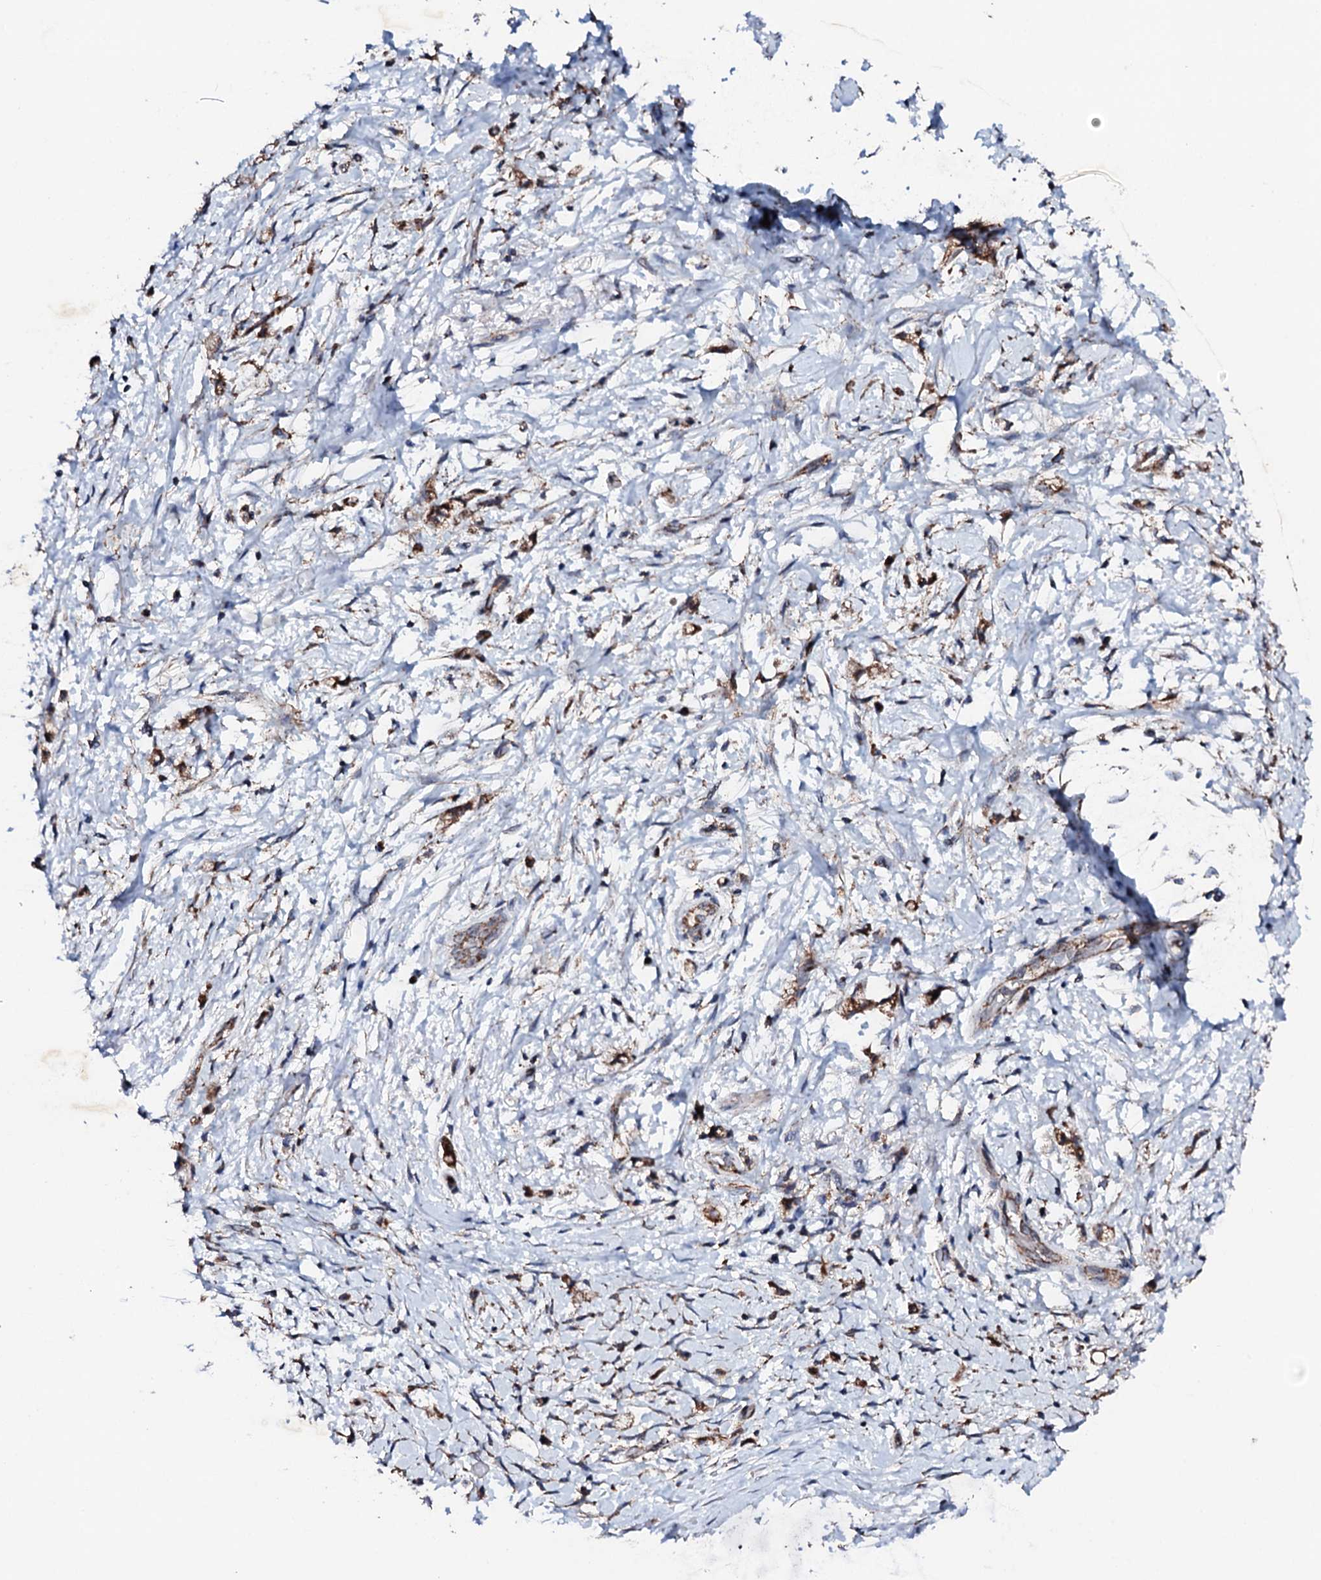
{"staining": {"intensity": "moderate", "quantity": ">75%", "location": "cytoplasmic/membranous"}, "tissue": "stomach cancer", "cell_type": "Tumor cells", "image_type": "cancer", "snomed": [{"axis": "morphology", "description": "Adenocarcinoma, NOS"}, {"axis": "topography", "description": "Stomach"}], "caption": "Stomach adenocarcinoma stained with DAB immunohistochemistry reveals medium levels of moderate cytoplasmic/membranous positivity in approximately >75% of tumor cells. The staining was performed using DAB (3,3'-diaminobenzidine) to visualize the protein expression in brown, while the nuclei were stained in blue with hematoxylin (Magnification: 20x).", "gene": "MTIF3", "patient": {"sex": "female", "age": 60}}